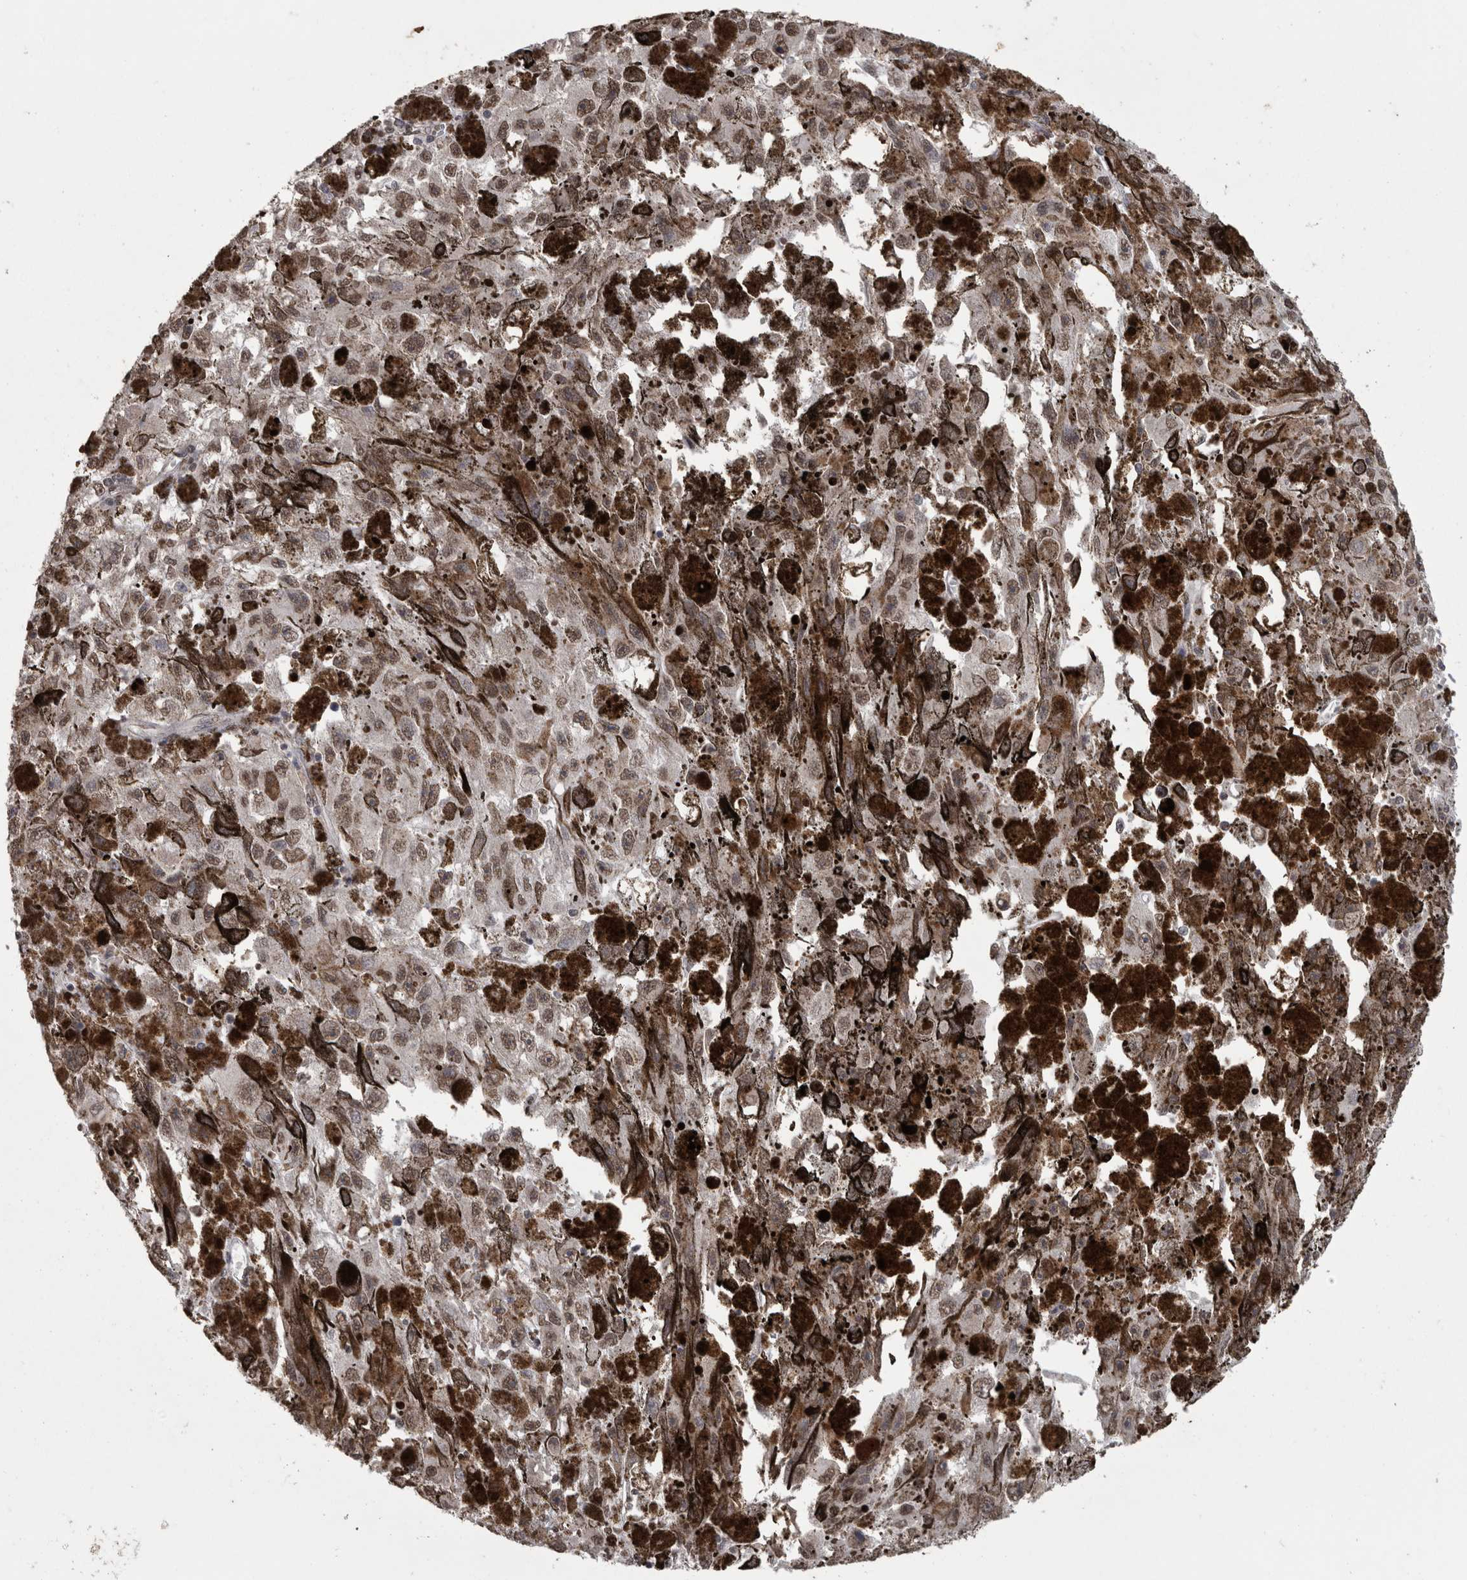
{"staining": {"intensity": "weak", "quantity": ">75%", "location": "nuclear"}, "tissue": "melanoma", "cell_type": "Tumor cells", "image_type": "cancer", "snomed": [{"axis": "morphology", "description": "Malignant melanoma, NOS"}, {"axis": "topography", "description": "Skin"}], "caption": "Tumor cells display low levels of weak nuclear staining in about >75% of cells in malignant melanoma. (Brightfield microscopy of DAB IHC at high magnification).", "gene": "SMAD7", "patient": {"sex": "female", "age": 104}}